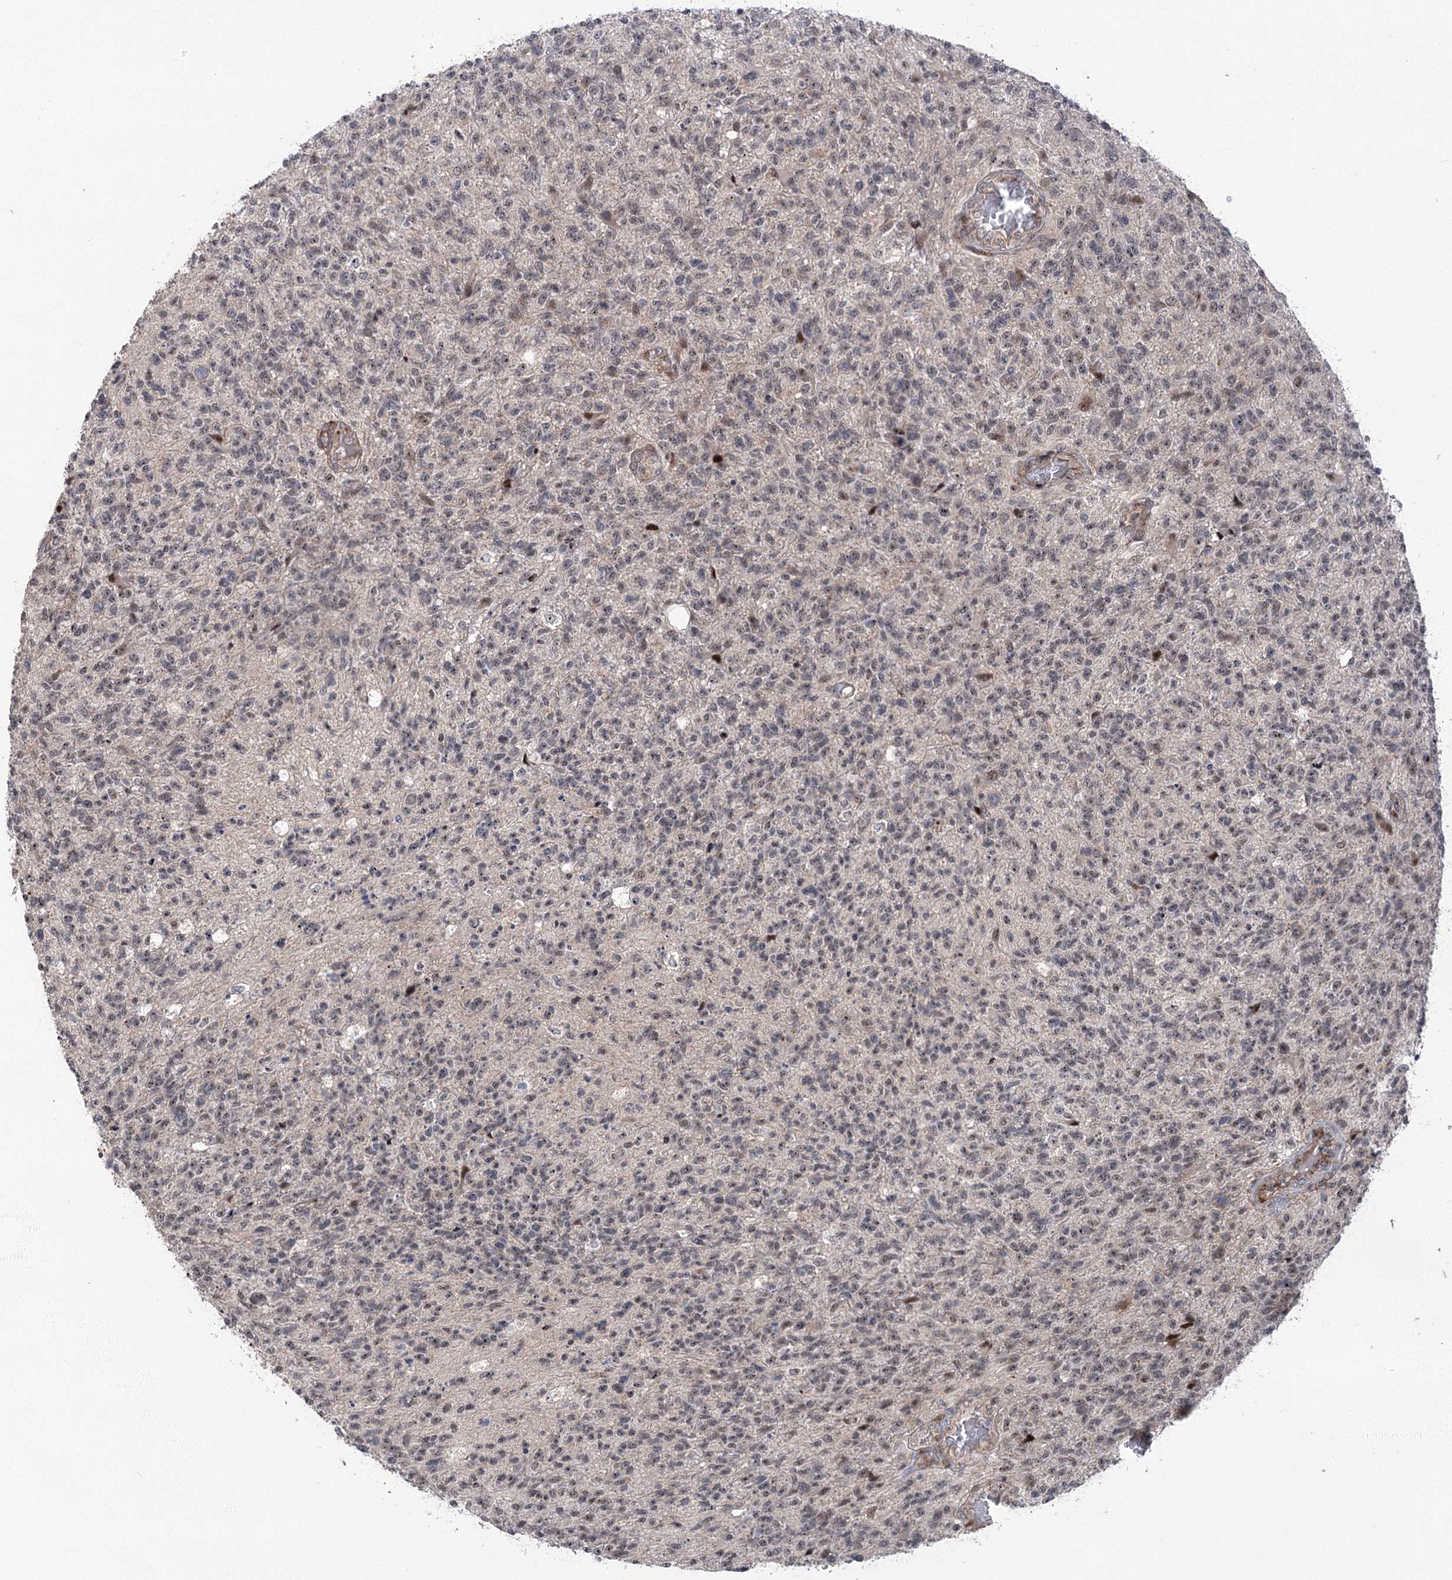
{"staining": {"intensity": "weak", "quantity": "25%-75%", "location": "nuclear"}, "tissue": "glioma", "cell_type": "Tumor cells", "image_type": "cancer", "snomed": [{"axis": "morphology", "description": "Glioma, malignant, High grade"}, {"axis": "topography", "description": "Brain"}], "caption": "Immunohistochemistry (IHC) image of human glioma stained for a protein (brown), which reveals low levels of weak nuclear expression in approximately 25%-75% of tumor cells.", "gene": "PARM1", "patient": {"sex": "male", "age": 56}}